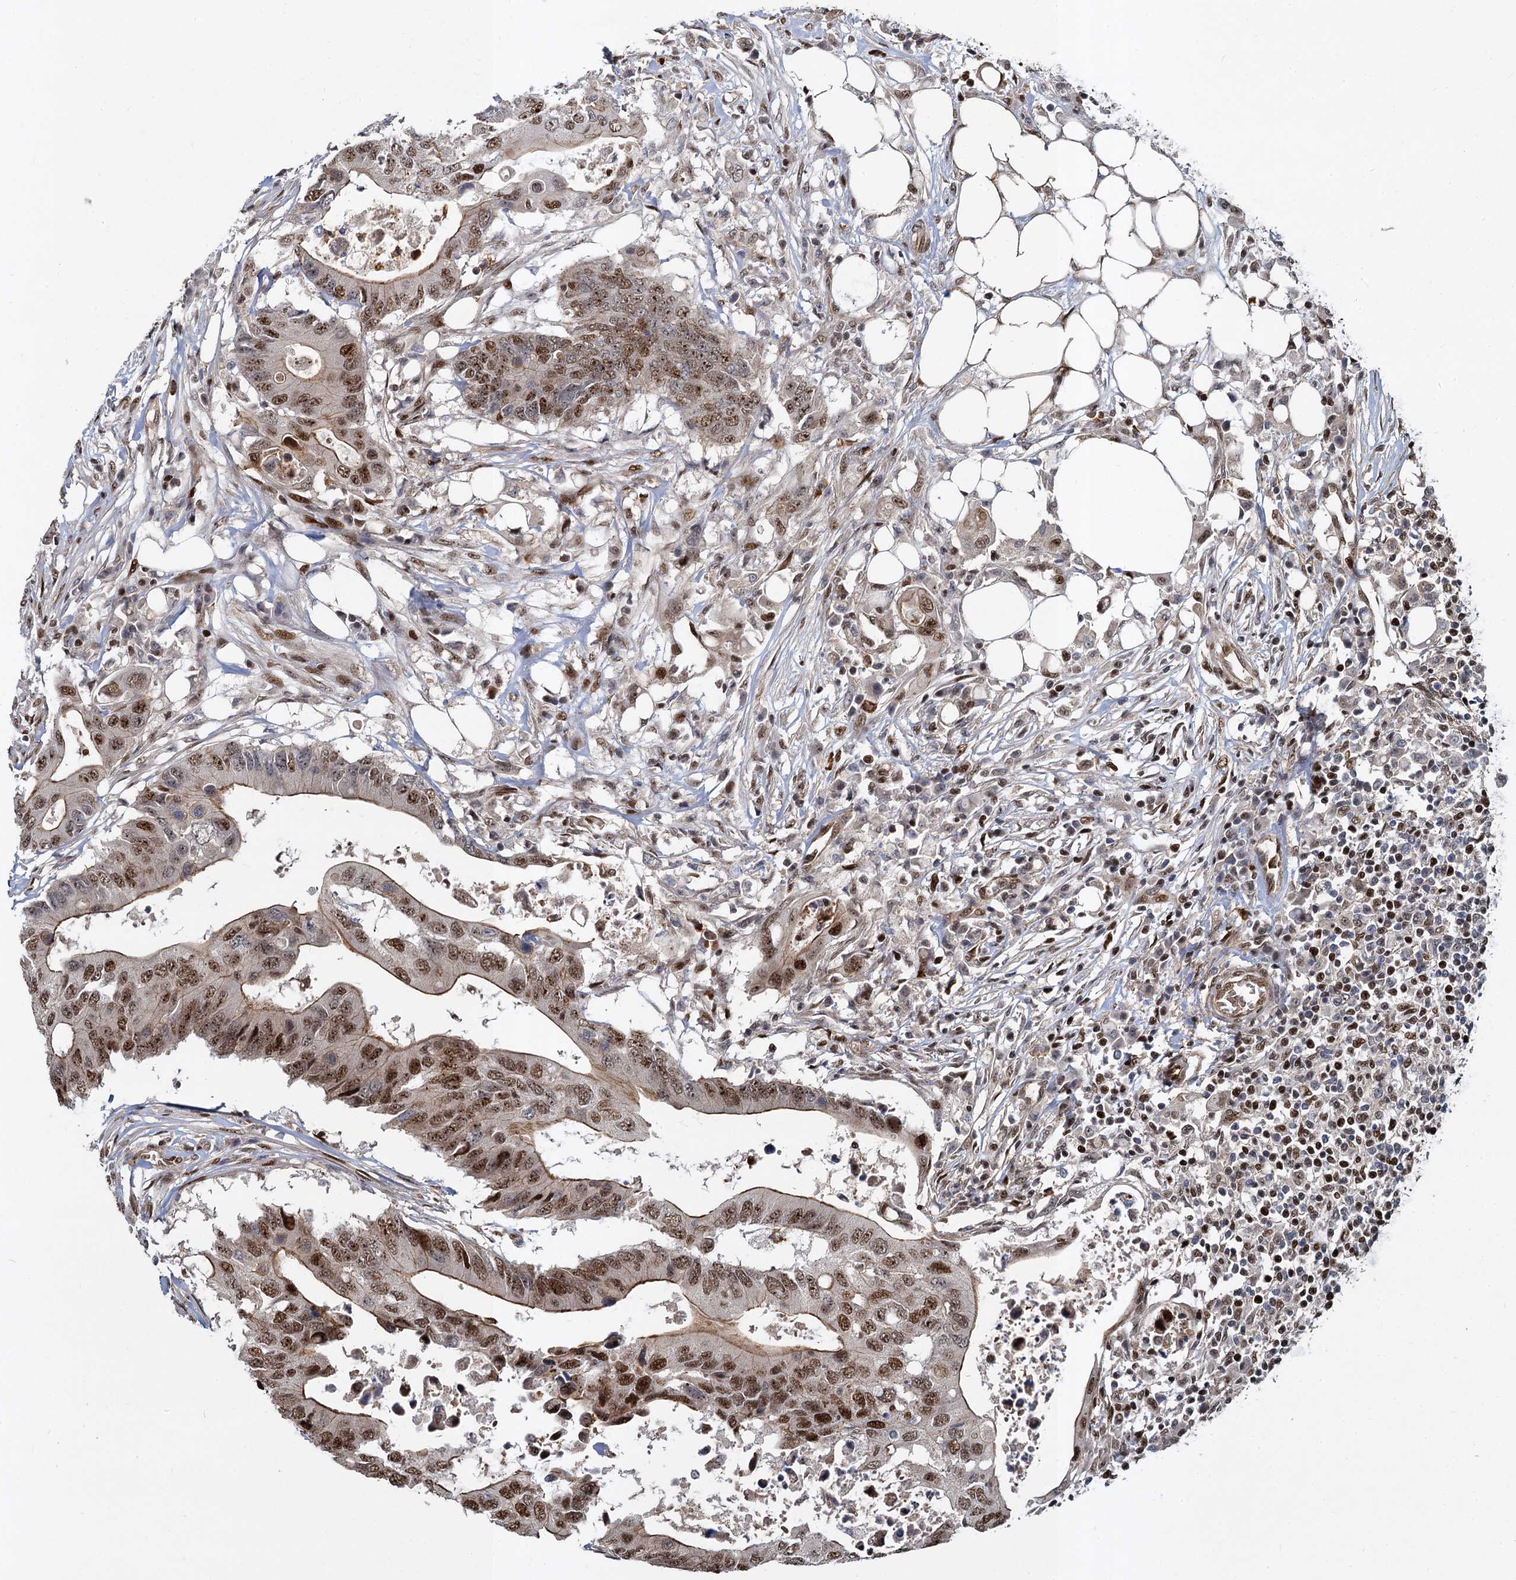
{"staining": {"intensity": "moderate", "quantity": ">75%", "location": "cytoplasmic/membranous,nuclear"}, "tissue": "colorectal cancer", "cell_type": "Tumor cells", "image_type": "cancer", "snomed": [{"axis": "morphology", "description": "Adenocarcinoma, NOS"}, {"axis": "topography", "description": "Colon"}], "caption": "This is a photomicrograph of immunohistochemistry staining of colorectal adenocarcinoma, which shows moderate expression in the cytoplasmic/membranous and nuclear of tumor cells.", "gene": "ANKRD49", "patient": {"sex": "male", "age": 71}}